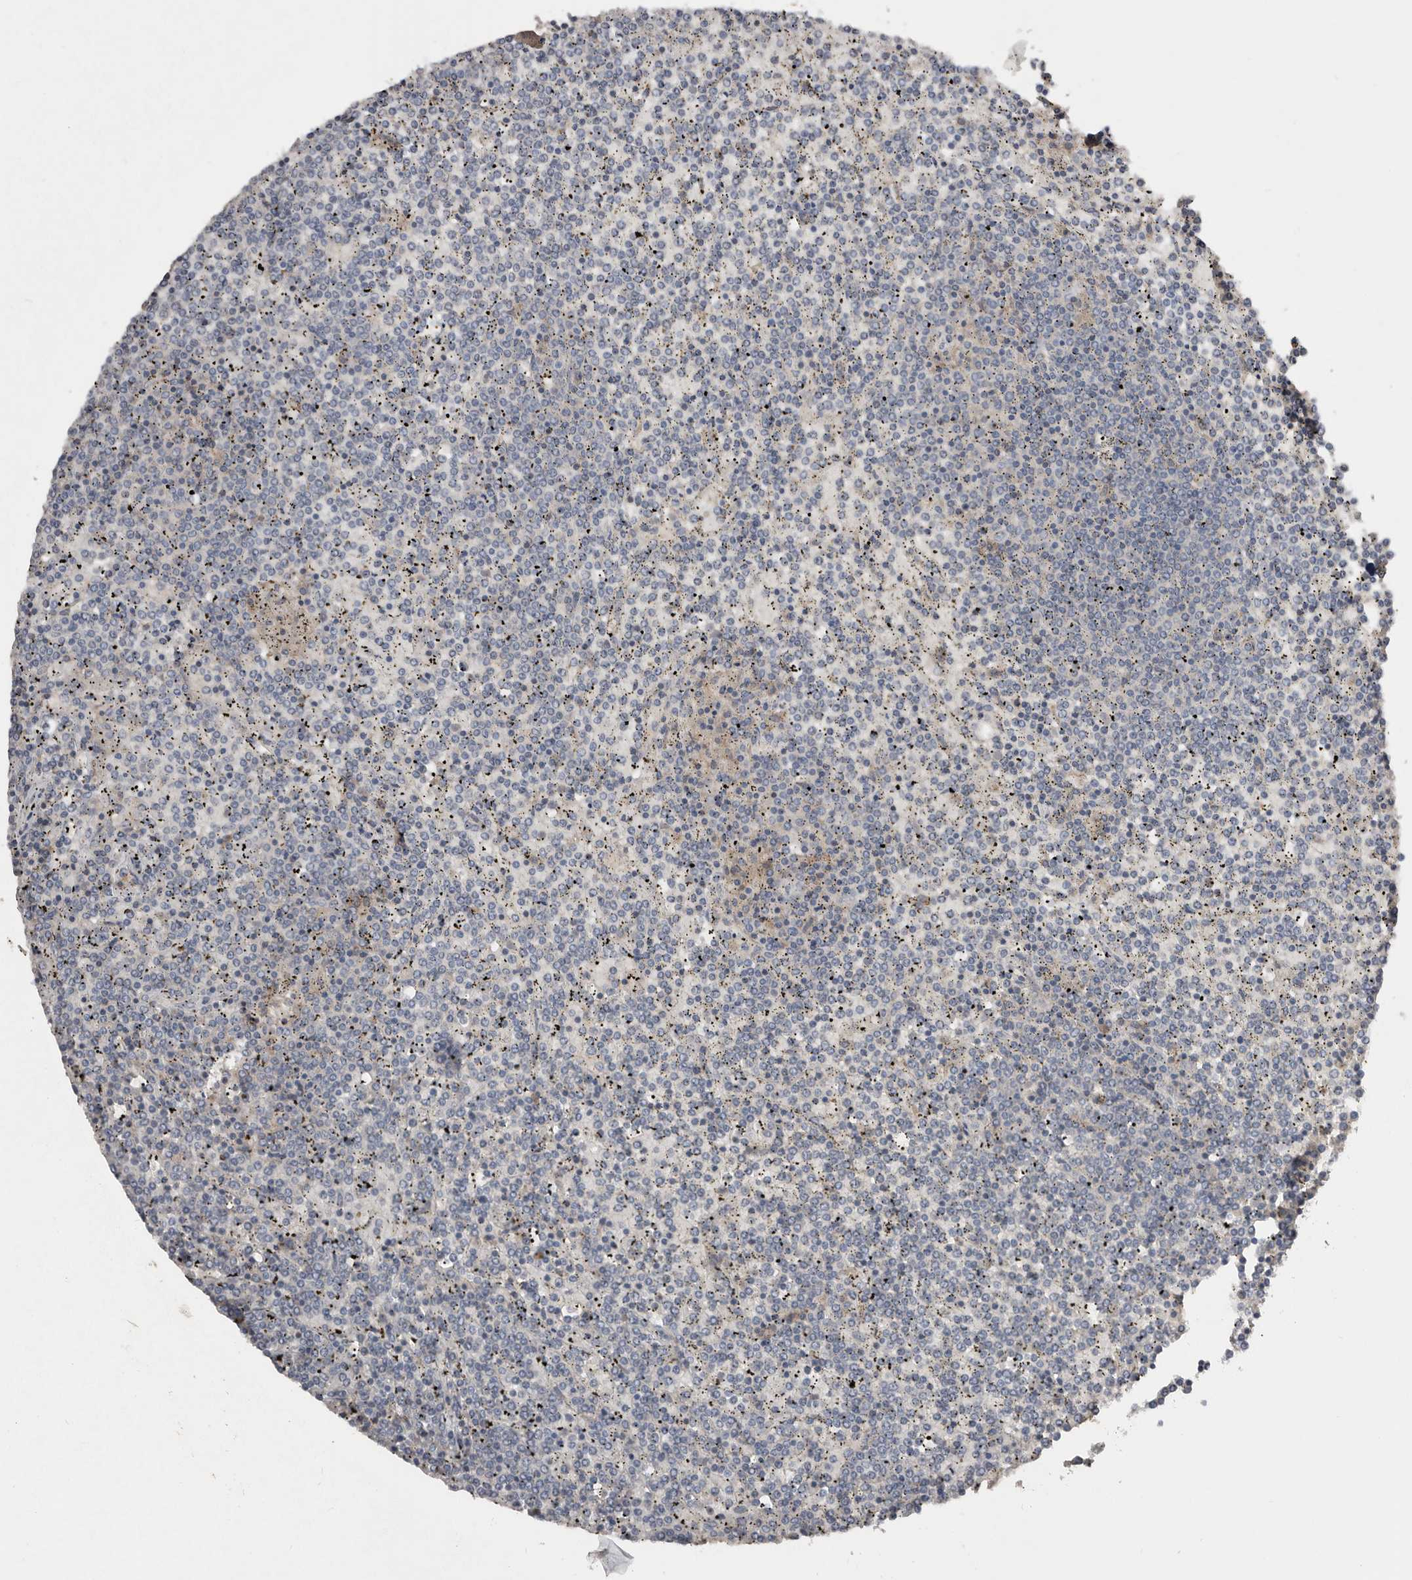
{"staining": {"intensity": "negative", "quantity": "none", "location": "none"}, "tissue": "lymphoma", "cell_type": "Tumor cells", "image_type": "cancer", "snomed": [{"axis": "morphology", "description": "Malignant lymphoma, non-Hodgkin's type, Low grade"}, {"axis": "topography", "description": "Spleen"}], "caption": "Immunohistochemistry histopathology image of human malignant lymphoma, non-Hodgkin's type (low-grade) stained for a protein (brown), which displays no expression in tumor cells.", "gene": "SLC39A2", "patient": {"sex": "female", "age": 19}}